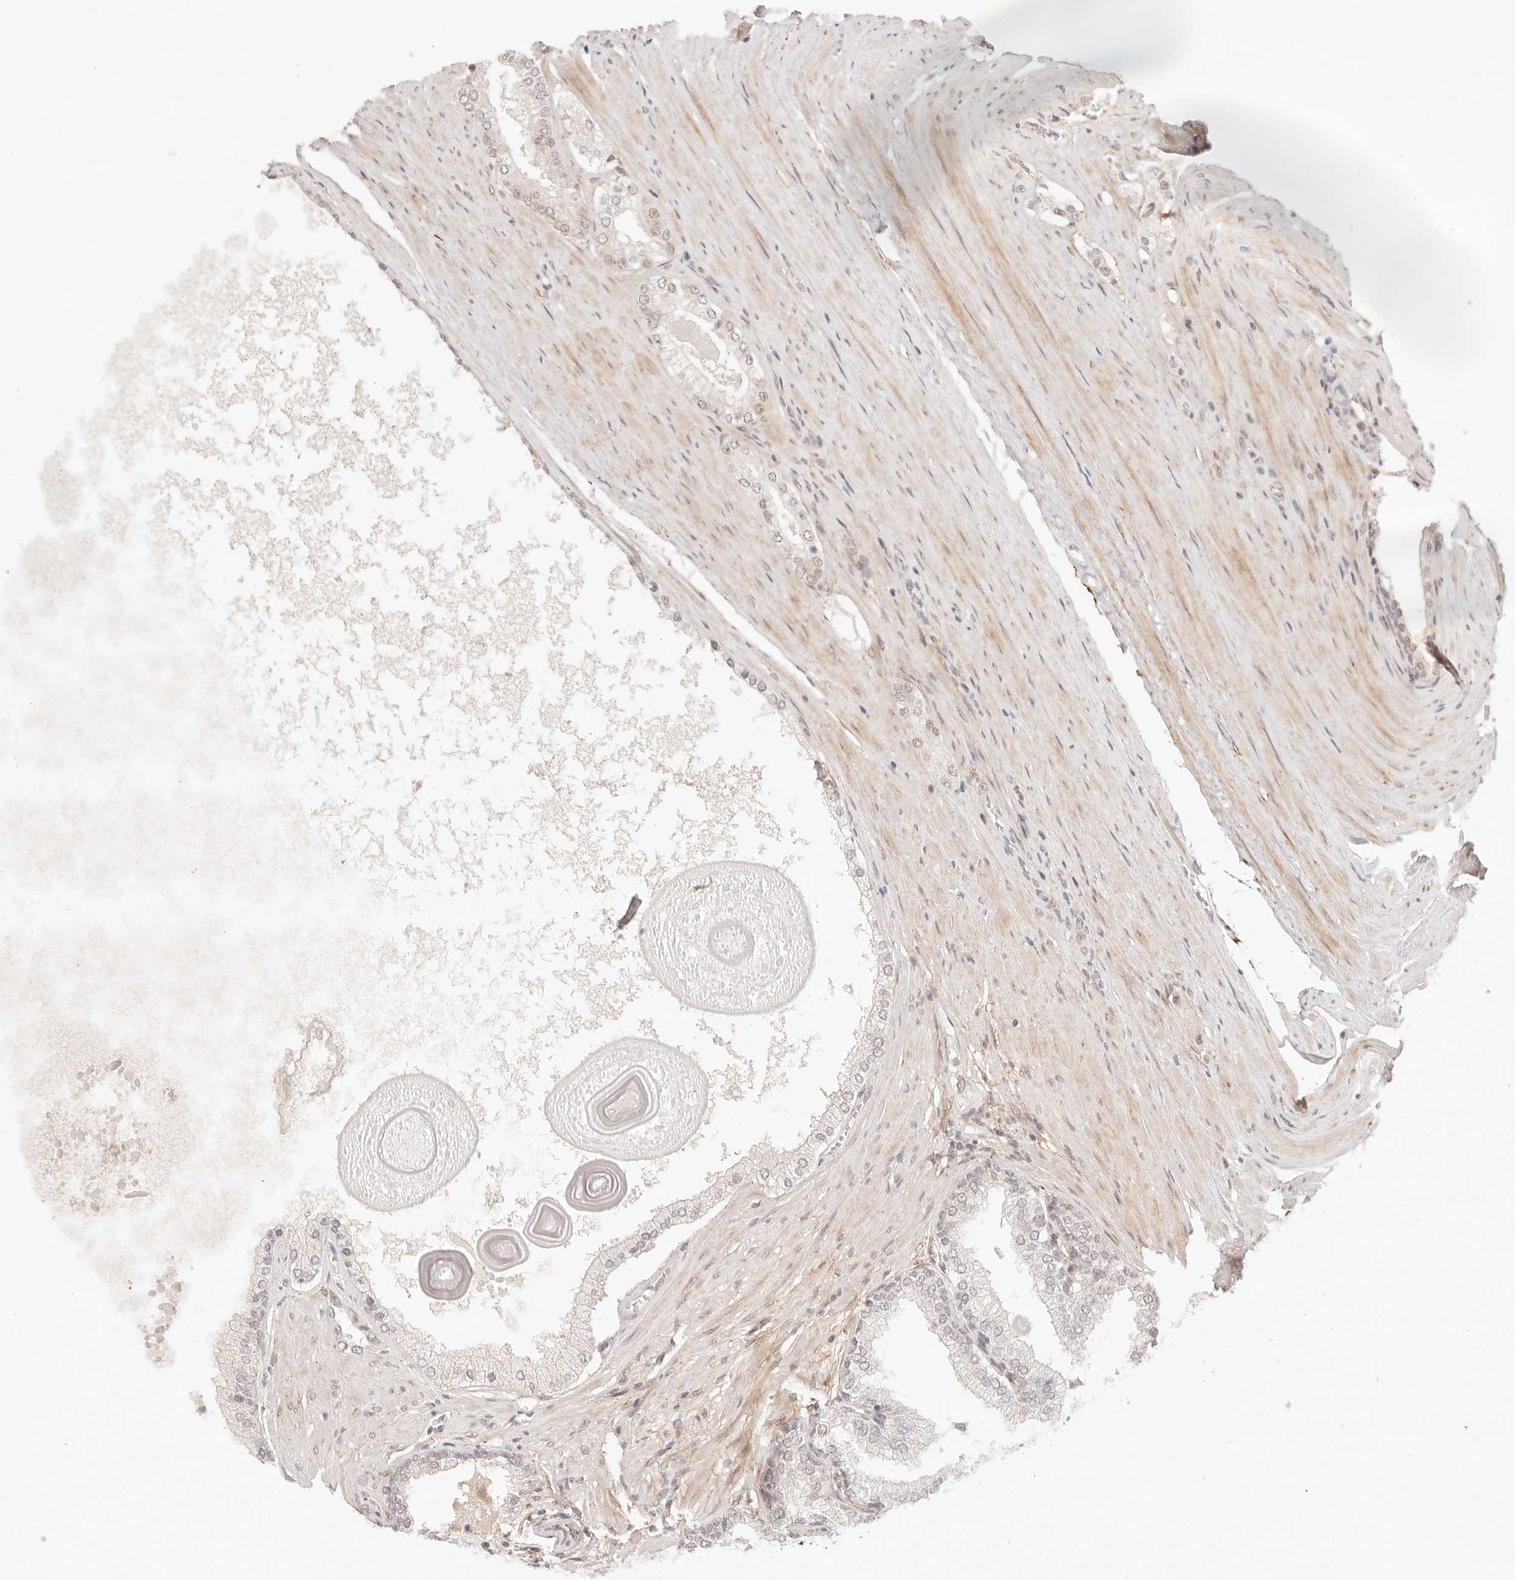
{"staining": {"intensity": "negative", "quantity": "none", "location": "none"}, "tissue": "prostate cancer", "cell_type": "Tumor cells", "image_type": "cancer", "snomed": [{"axis": "morphology", "description": "Adenocarcinoma, High grade"}, {"axis": "topography", "description": "Prostate"}], "caption": "Immunohistochemistry of human prostate cancer (adenocarcinoma (high-grade)) shows no expression in tumor cells.", "gene": "GTF2E2", "patient": {"sex": "male", "age": 60}}